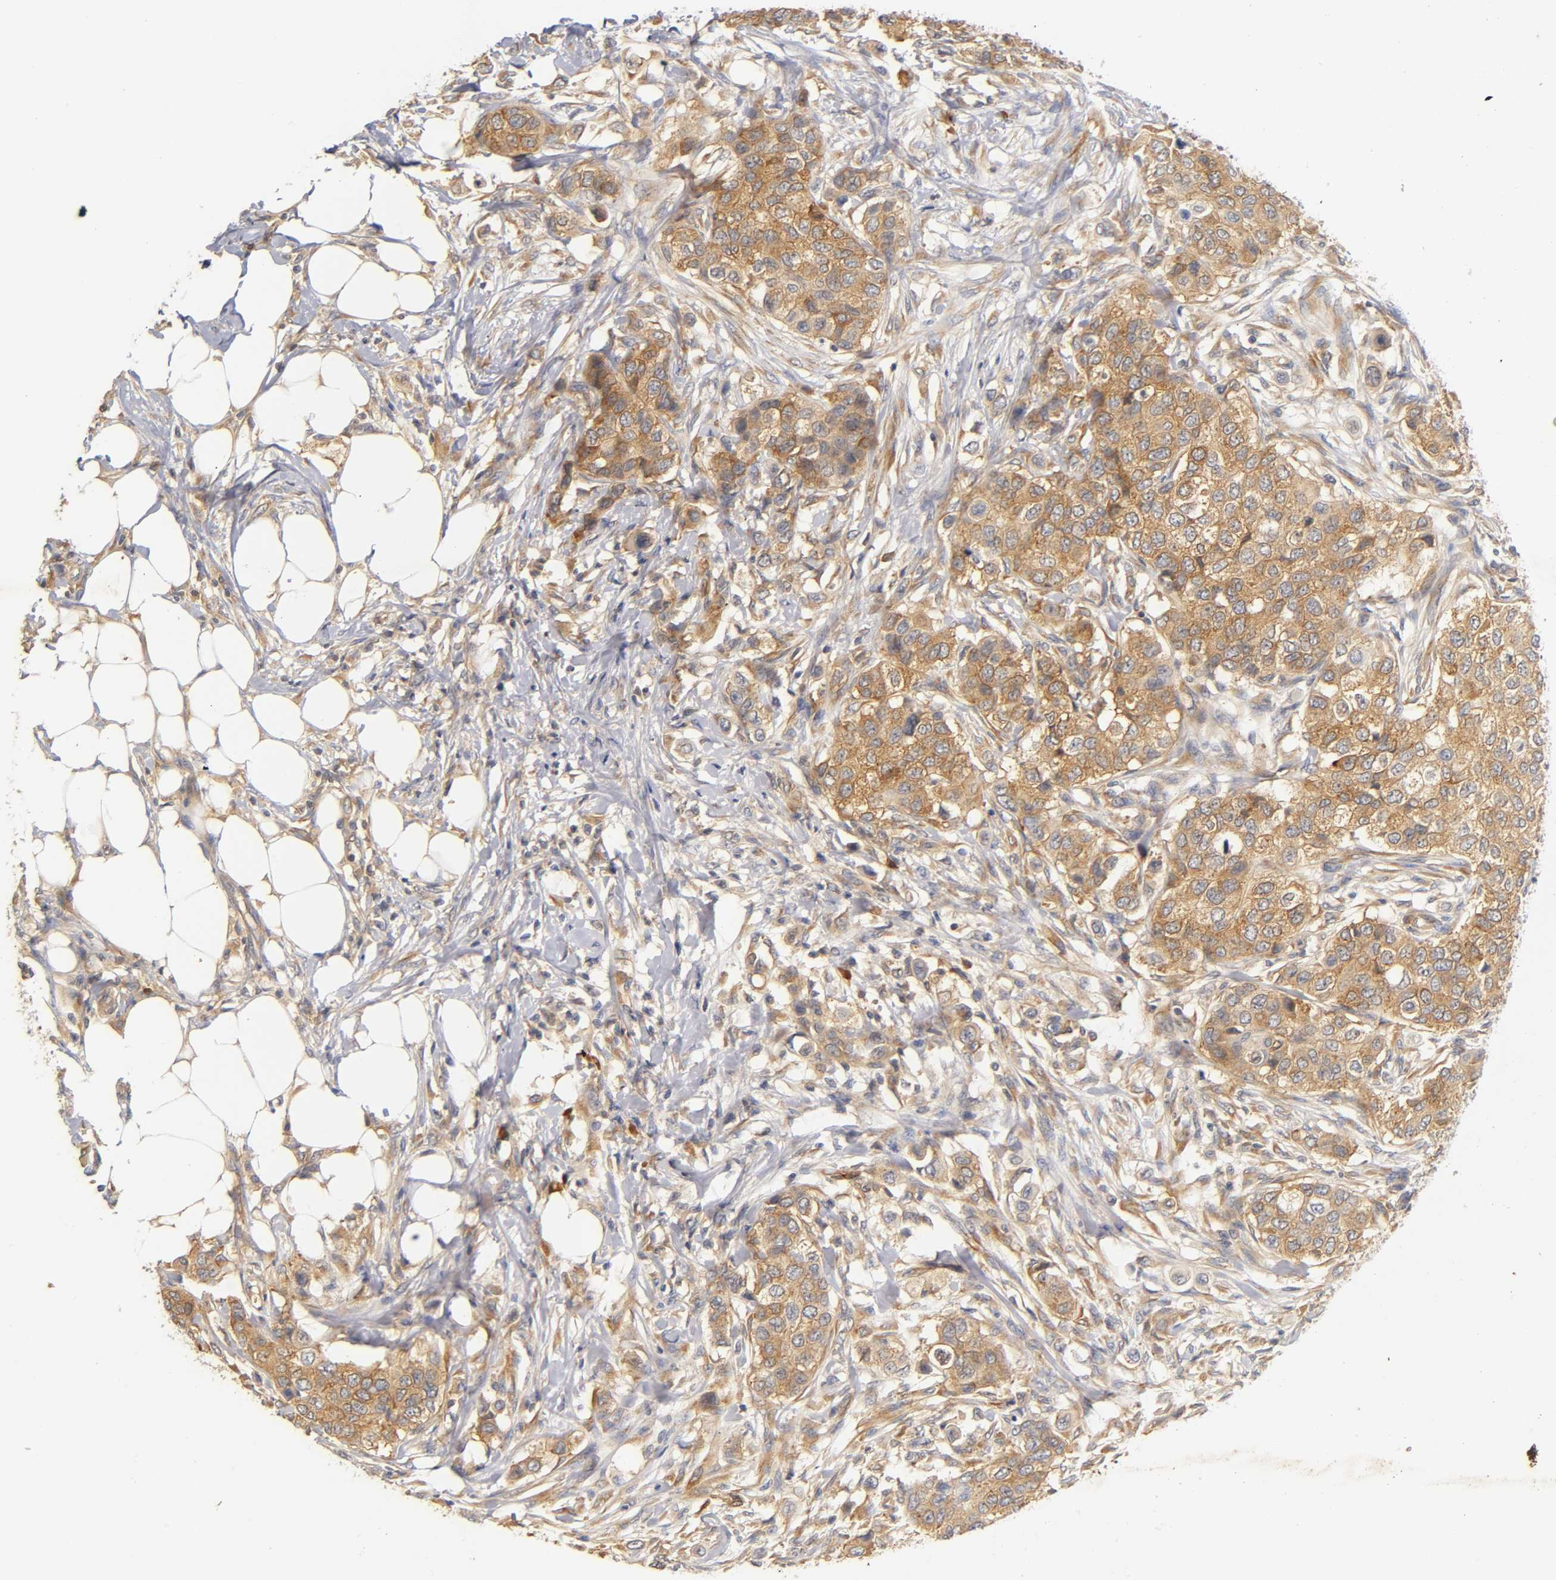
{"staining": {"intensity": "moderate", "quantity": ">75%", "location": "cytoplasmic/membranous"}, "tissue": "breast cancer", "cell_type": "Tumor cells", "image_type": "cancer", "snomed": [{"axis": "morphology", "description": "Normal tissue, NOS"}, {"axis": "morphology", "description": "Duct carcinoma"}, {"axis": "topography", "description": "Breast"}], "caption": "Breast cancer tissue shows moderate cytoplasmic/membranous staining in approximately >75% of tumor cells", "gene": "RPS29", "patient": {"sex": "female", "age": 49}}